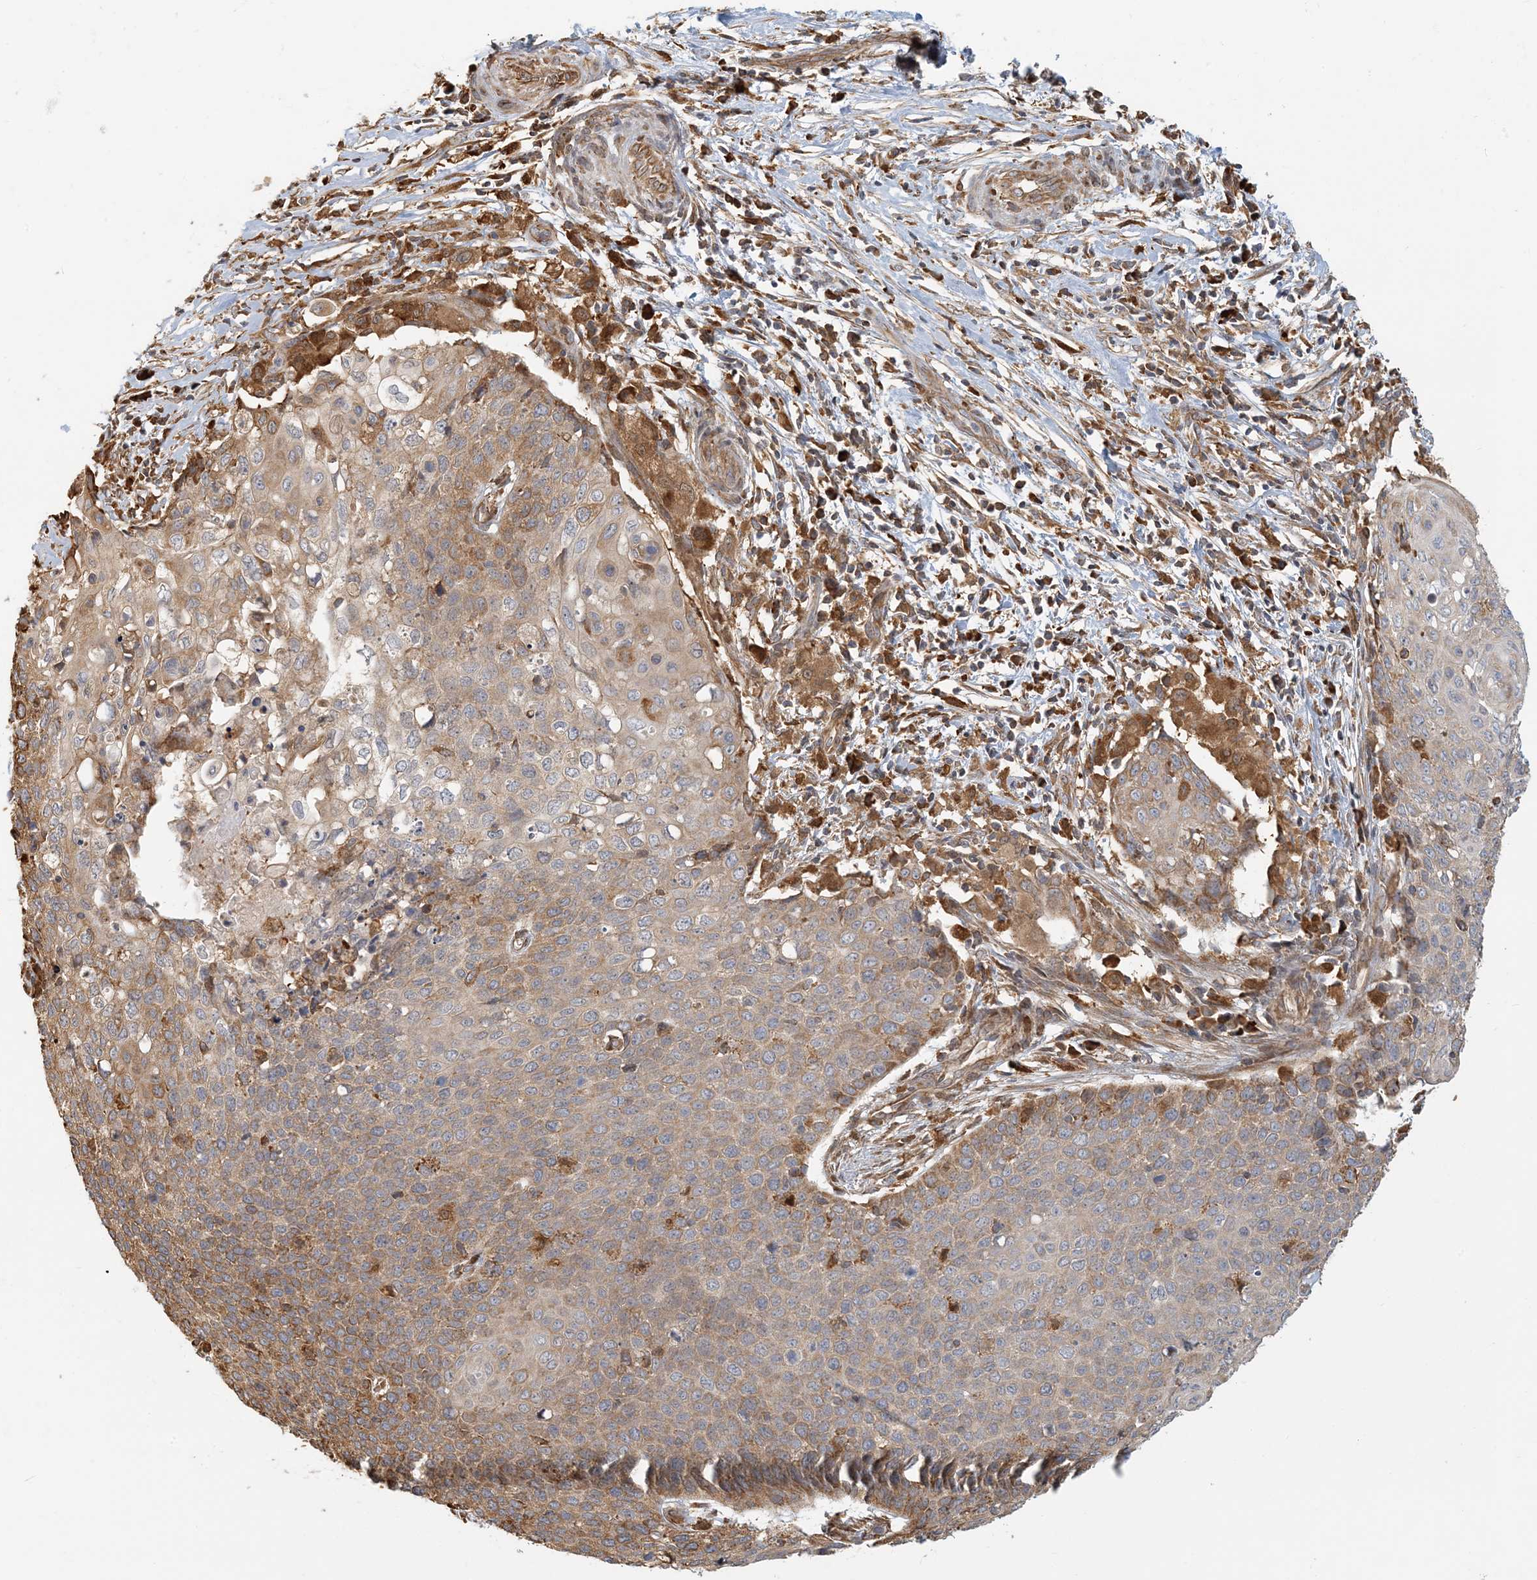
{"staining": {"intensity": "moderate", "quantity": "25%-75%", "location": "cytoplasmic/membranous"}, "tissue": "cervical cancer", "cell_type": "Tumor cells", "image_type": "cancer", "snomed": [{"axis": "morphology", "description": "Squamous cell carcinoma, NOS"}, {"axis": "topography", "description": "Cervix"}], "caption": "Immunohistochemical staining of cervical cancer (squamous cell carcinoma) displays medium levels of moderate cytoplasmic/membranous staining in approximately 25%-75% of tumor cells.", "gene": "HNMT", "patient": {"sex": "female", "age": 39}}